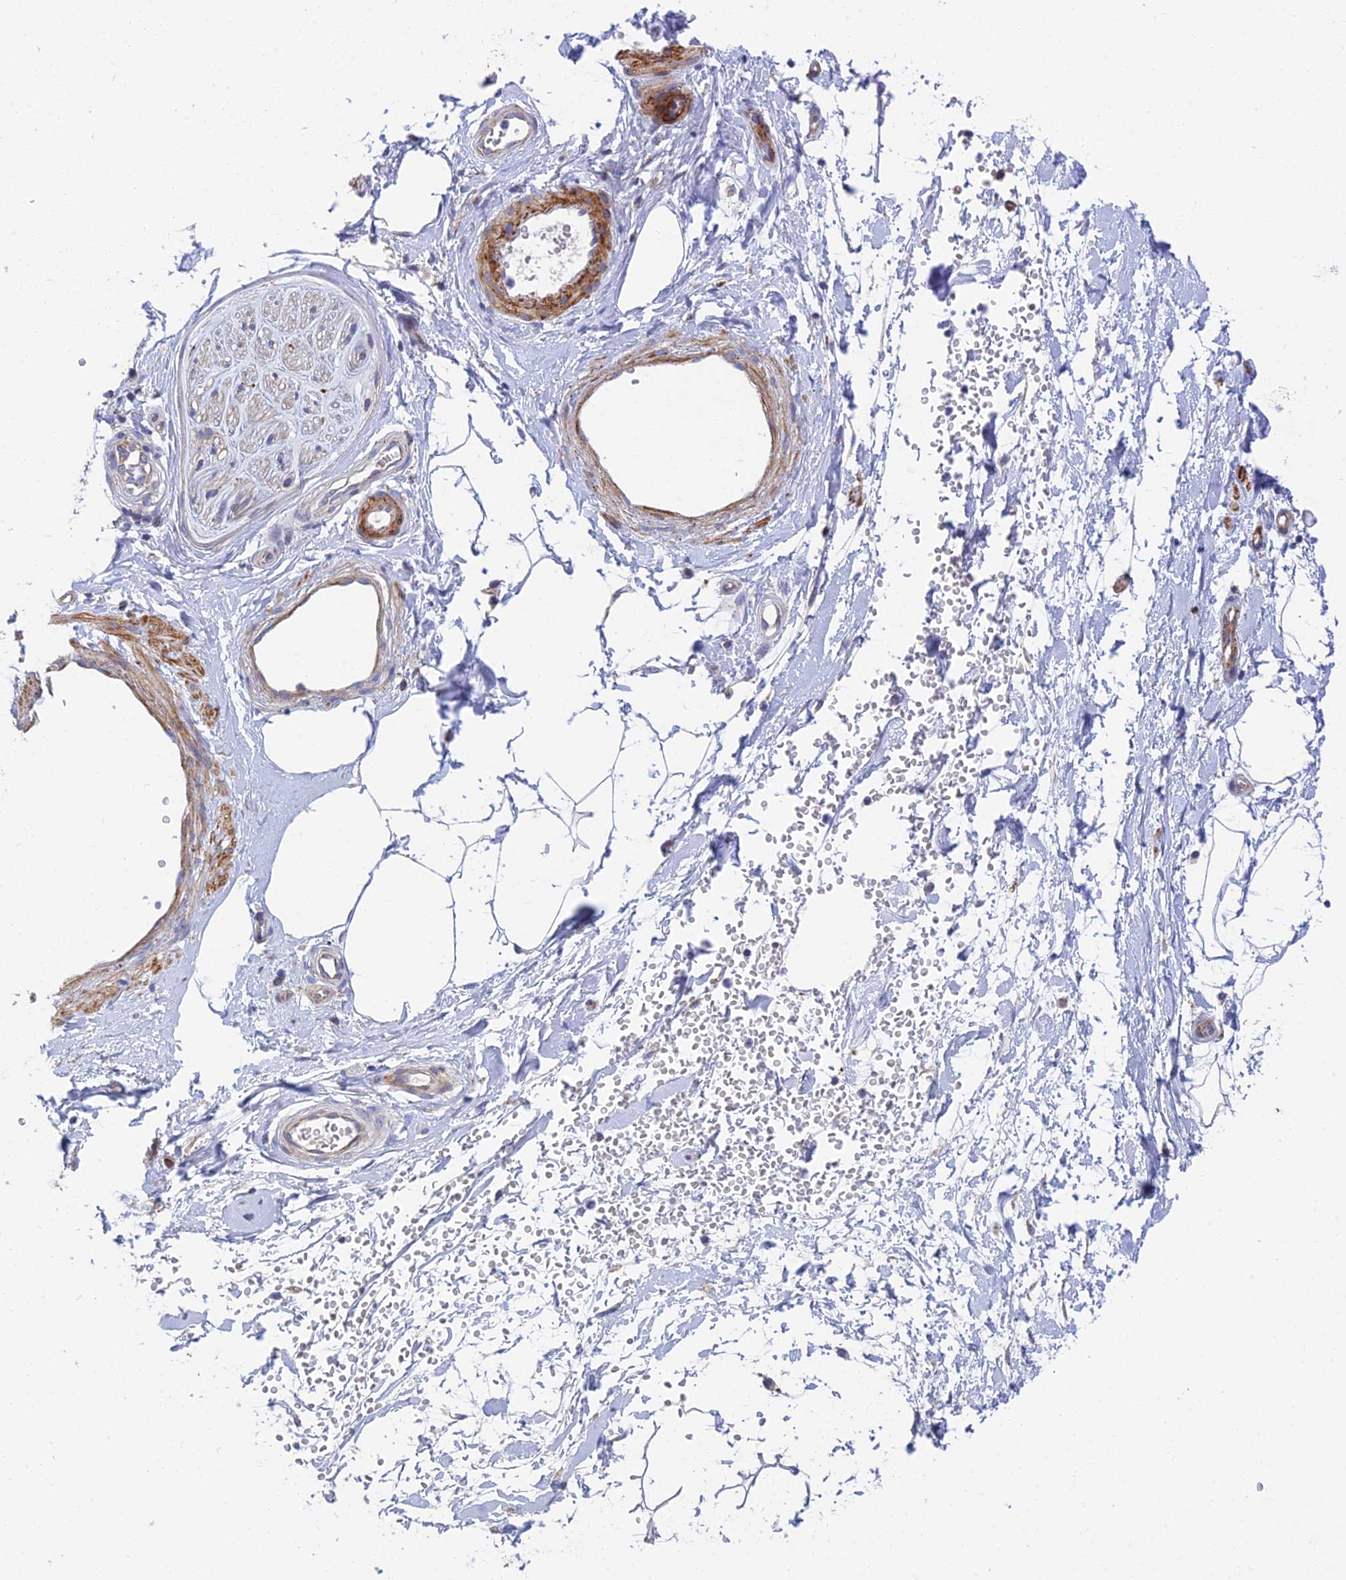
{"staining": {"intensity": "negative", "quantity": "none", "location": "none"}, "tissue": "adipose tissue", "cell_type": "Adipocytes", "image_type": "normal", "snomed": [{"axis": "morphology", "description": "Normal tissue, NOS"}, {"axis": "topography", "description": "Soft tissue"}, {"axis": "topography", "description": "Adipose tissue"}, {"axis": "topography", "description": "Vascular tissue"}, {"axis": "topography", "description": "Peripheral nerve tissue"}], "caption": "Immunohistochemical staining of normal human adipose tissue exhibits no significant expression in adipocytes.", "gene": "CSPG4", "patient": {"sex": "male", "age": 74}}